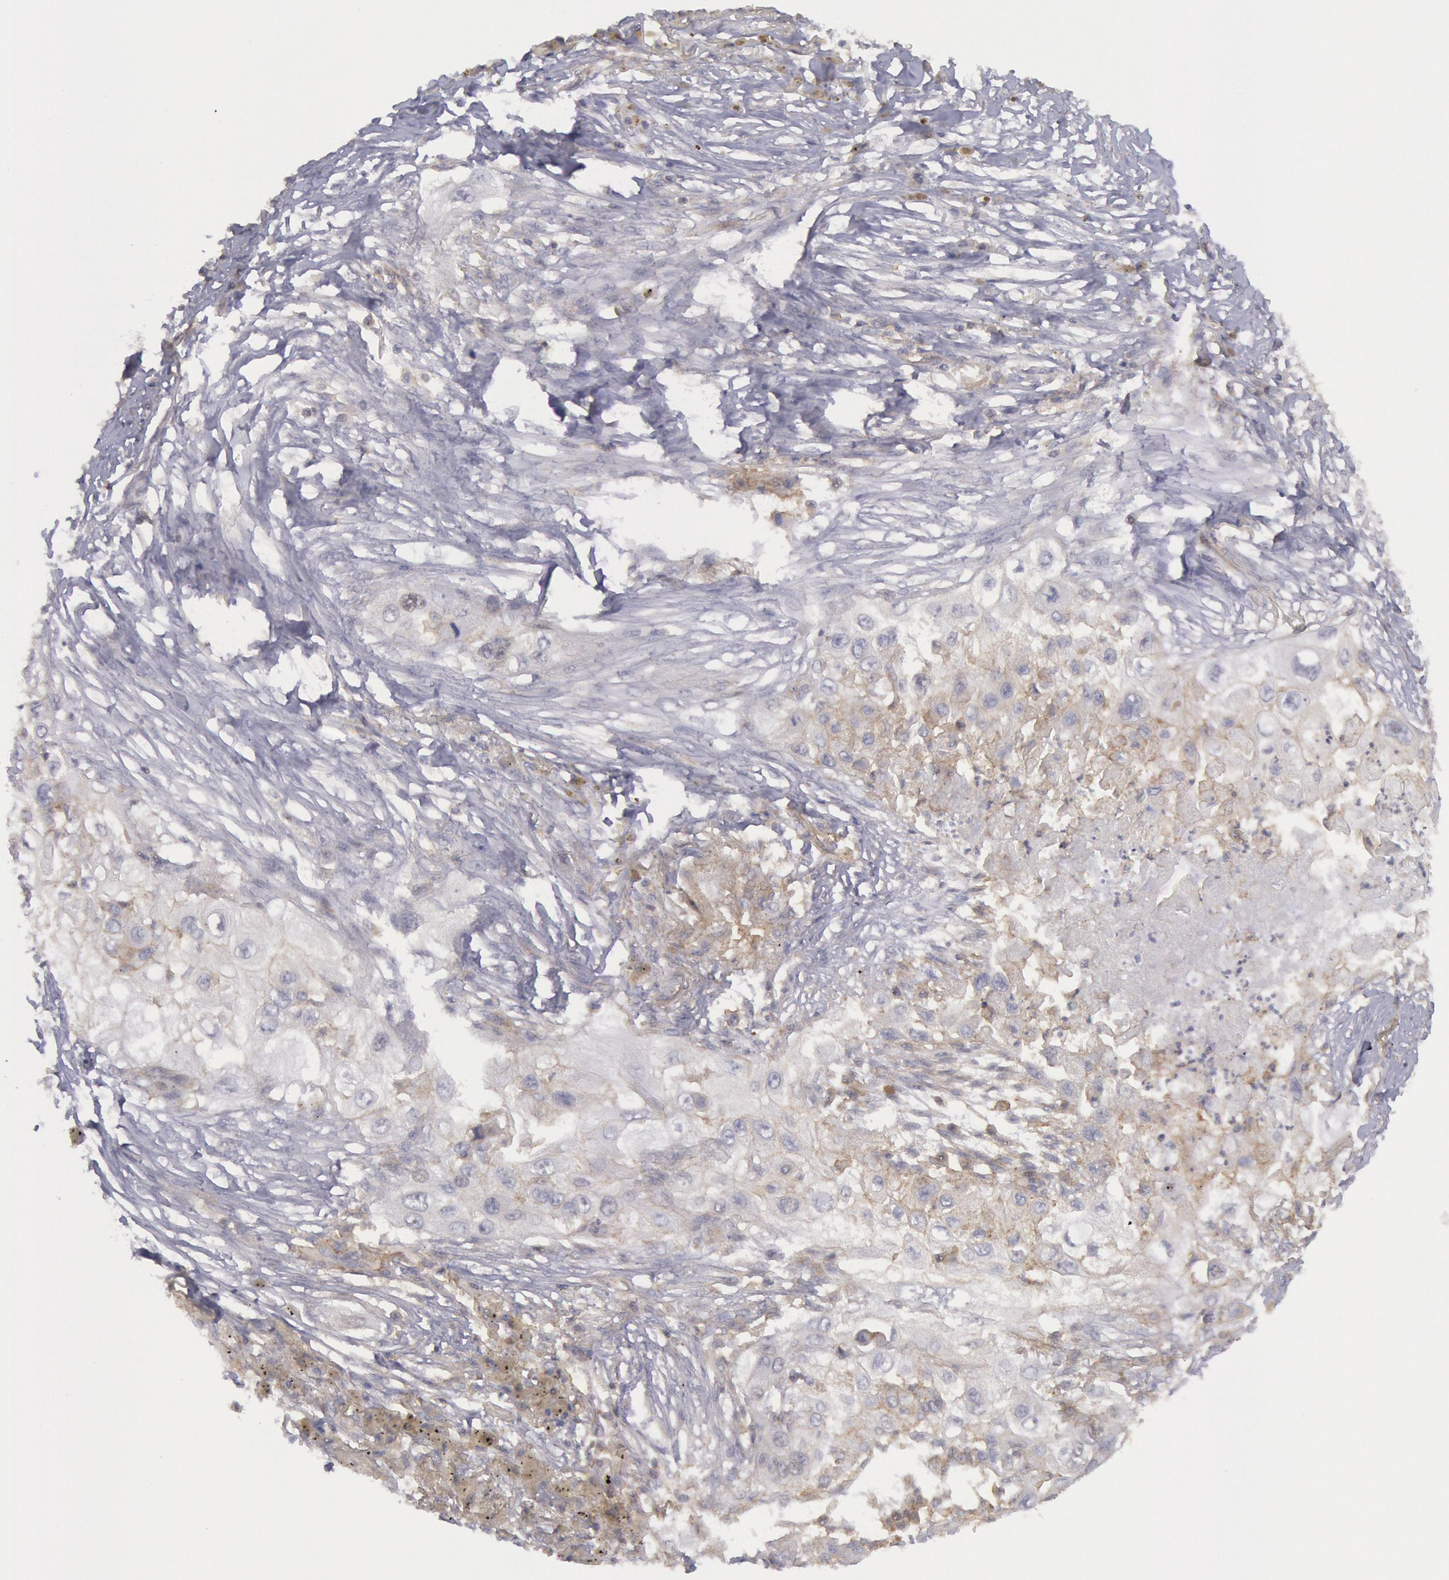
{"staining": {"intensity": "weak", "quantity": "25%-75%", "location": "cytoplasmic/membranous"}, "tissue": "lung cancer", "cell_type": "Tumor cells", "image_type": "cancer", "snomed": [{"axis": "morphology", "description": "Squamous cell carcinoma, NOS"}, {"axis": "topography", "description": "Lung"}], "caption": "A brown stain shows weak cytoplasmic/membranous positivity of a protein in human lung cancer tumor cells.", "gene": "STX4", "patient": {"sex": "male", "age": 71}}